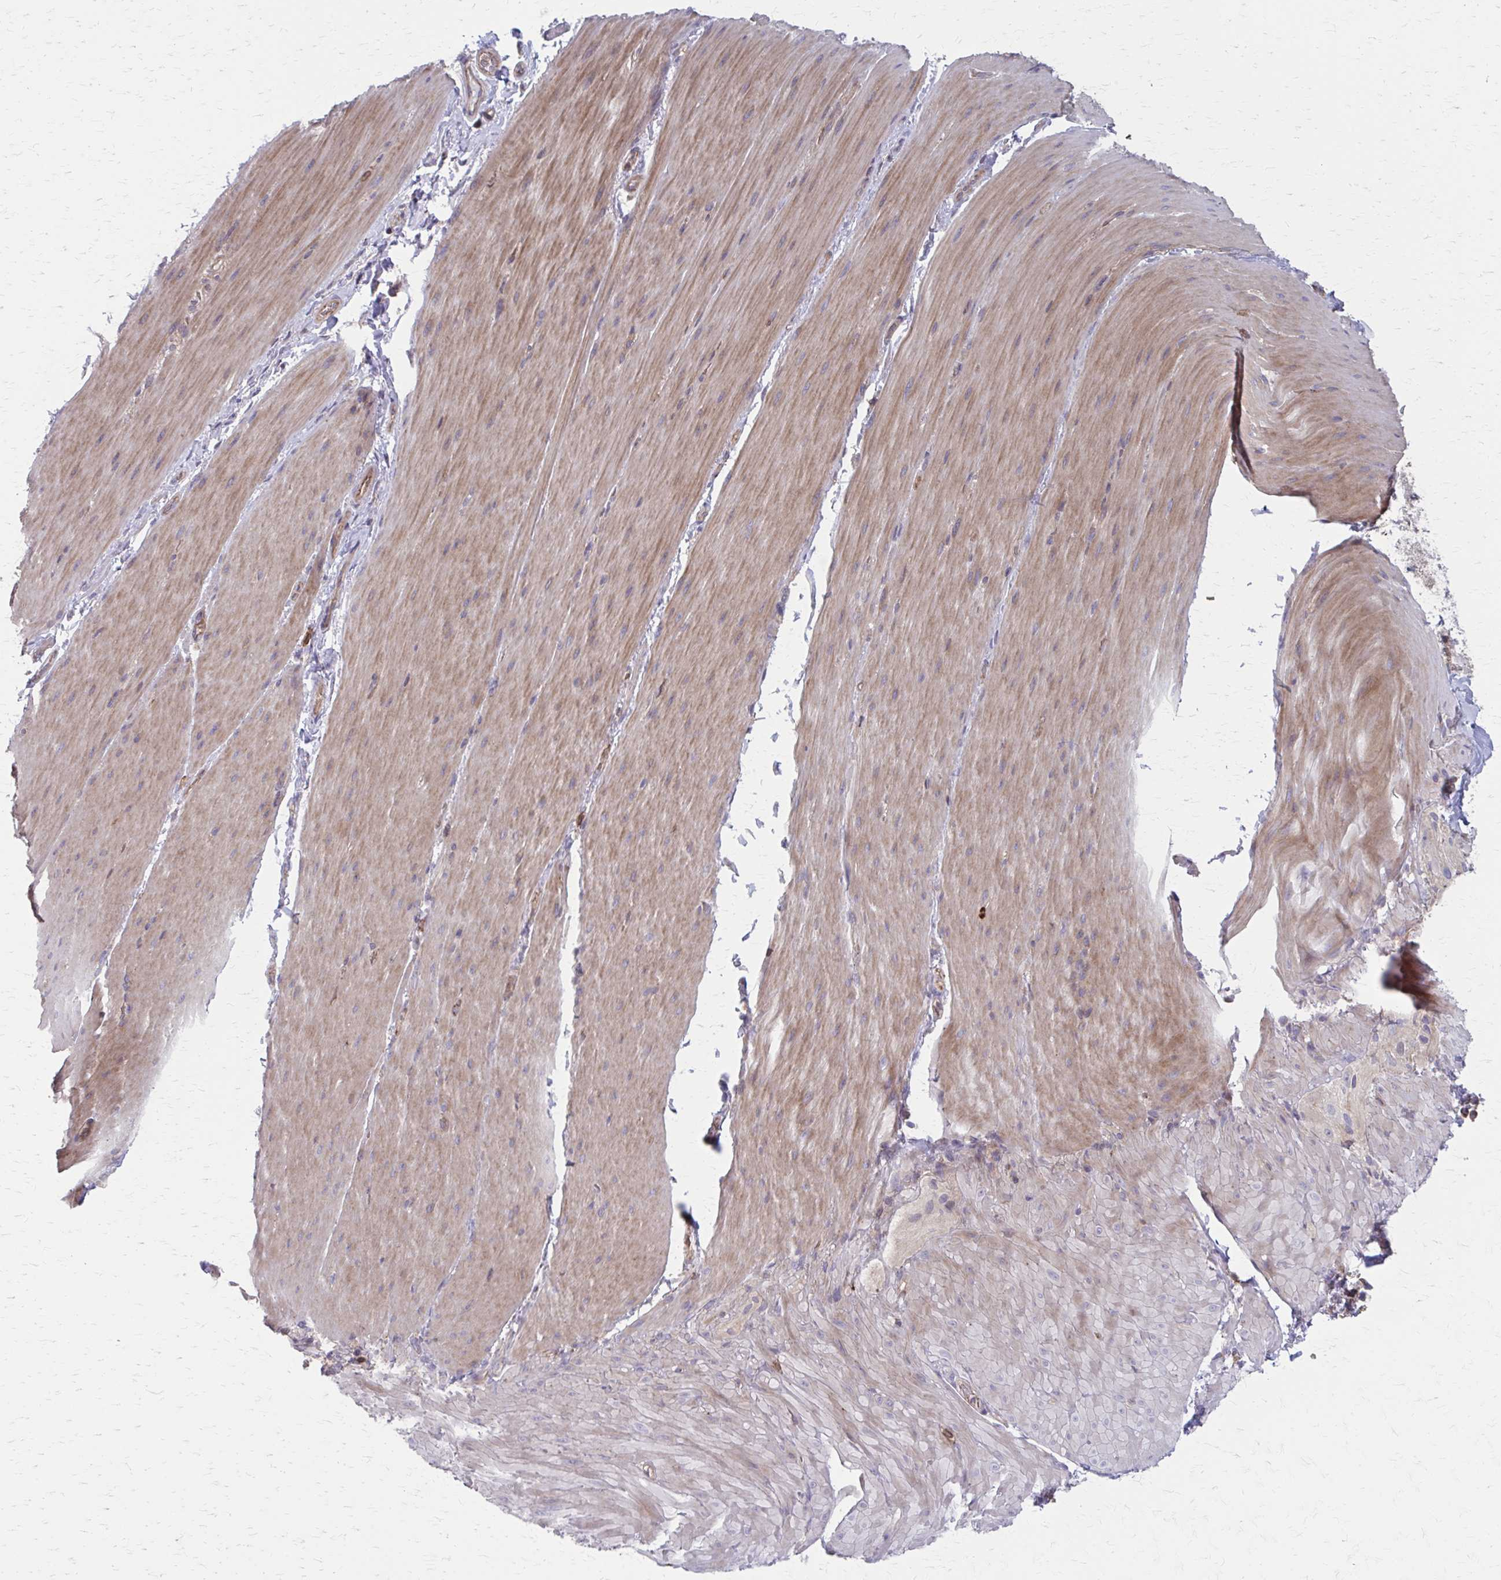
{"staining": {"intensity": "moderate", "quantity": "25%-75%", "location": "cytoplasmic/membranous"}, "tissue": "smooth muscle", "cell_type": "Smooth muscle cells", "image_type": "normal", "snomed": [{"axis": "morphology", "description": "Normal tissue, NOS"}, {"axis": "topography", "description": "Smooth muscle"}, {"axis": "topography", "description": "Colon"}], "caption": "A medium amount of moderate cytoplasmic/membranous staining is identified in about 25%-75% of smooth muscle cells in benign smooth muscle. (Stains: DAB in brown, nuclei in blue, Microscopy: brightfield microscopy at high magnification).", "gene": "MMP14", "patient": {"sex": "male", "age": 73}}